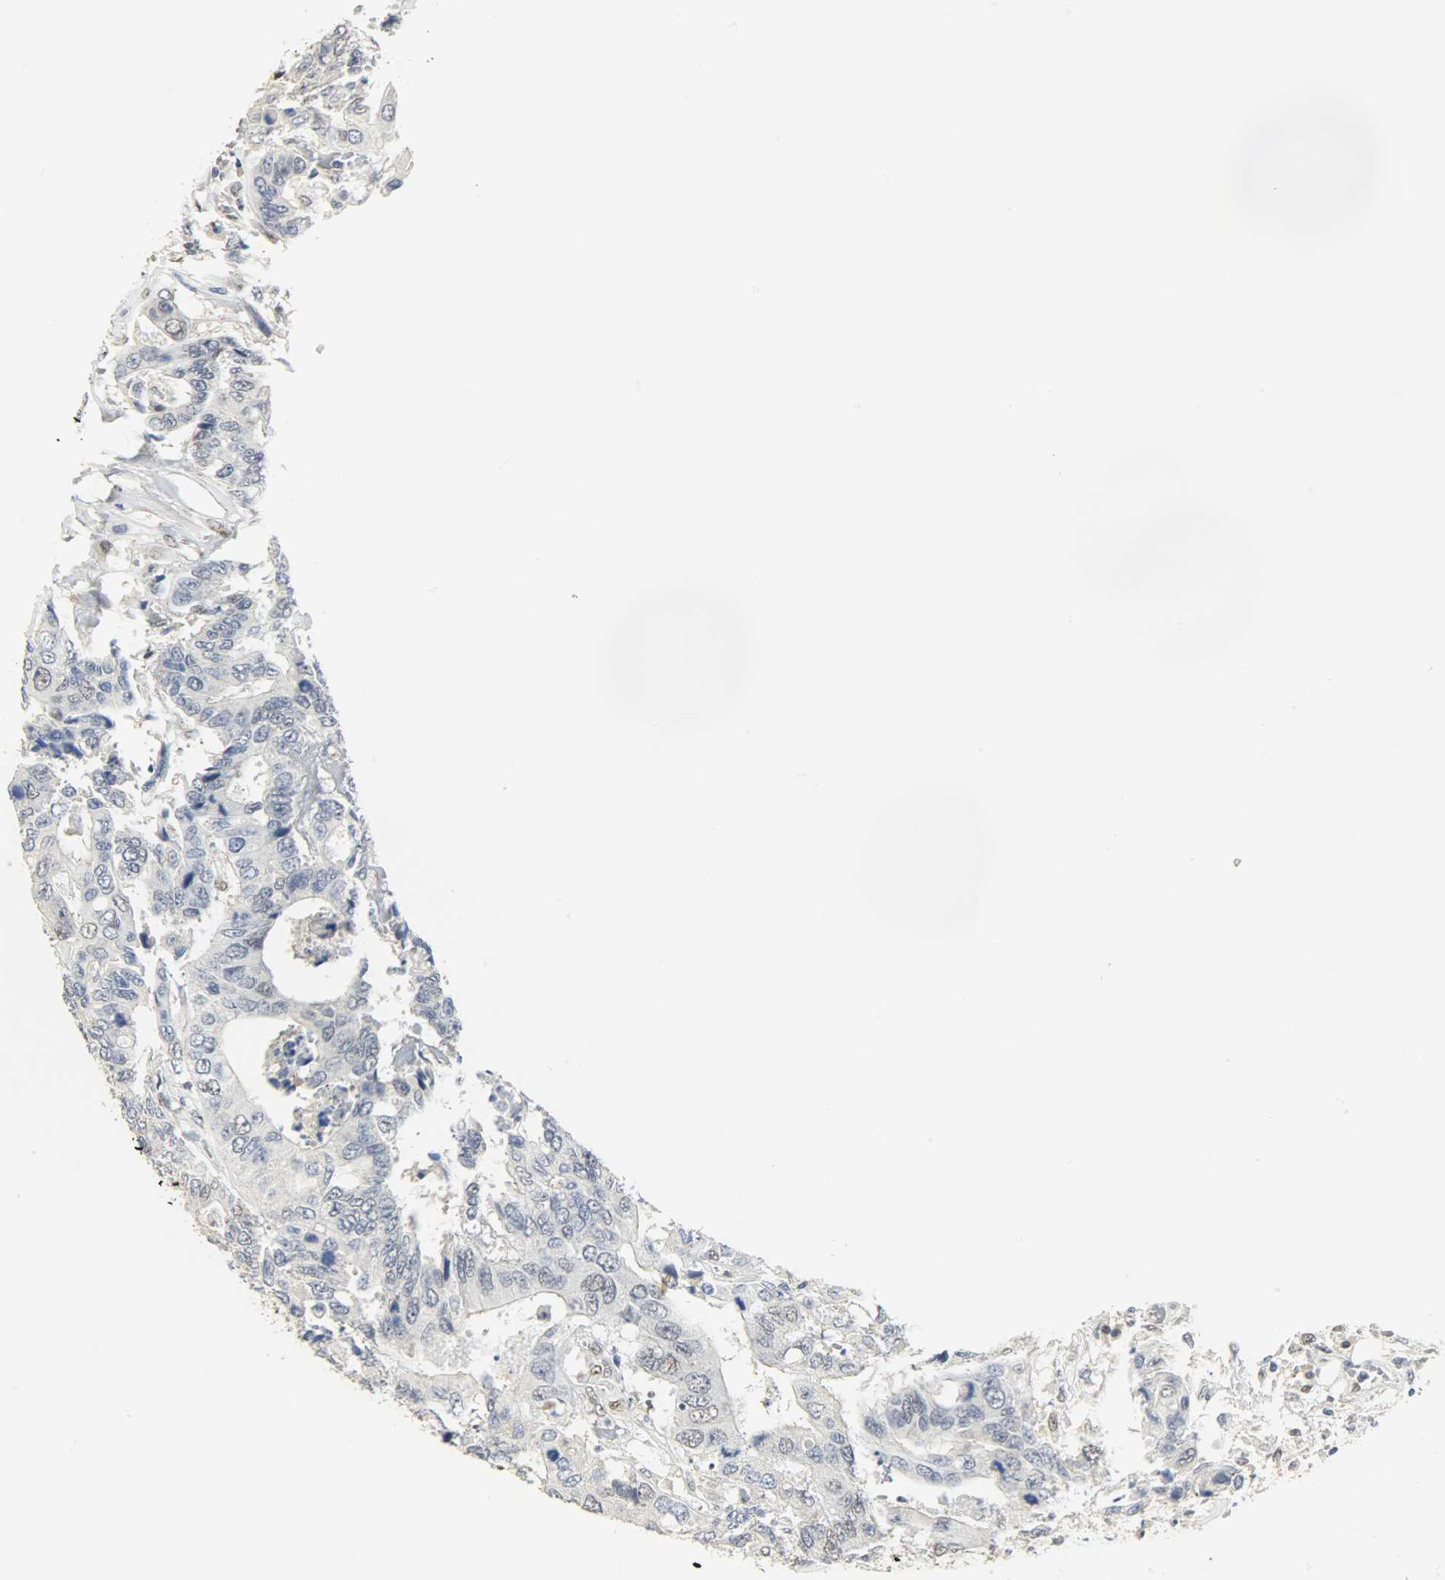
{"staining": {"intensity": "weak", "quantity": "<25%", "location": "nuclear"}, "tissue": "colorectal cancer", "cell_type": "Tumor cells", "image_type": "cancer", "snomed": [{"axis": "morphology", "description": "Adenocarcinoma, NOS"}, {"axis": "topography", "description": "Rectum"}], "caption": "The photomicrograph displays no significant positivity in tumor cells of colorectal cancer (adenocarcinoma).", "gene": "NPEPL1", "patient": {"sex": "male", "age": 55}}